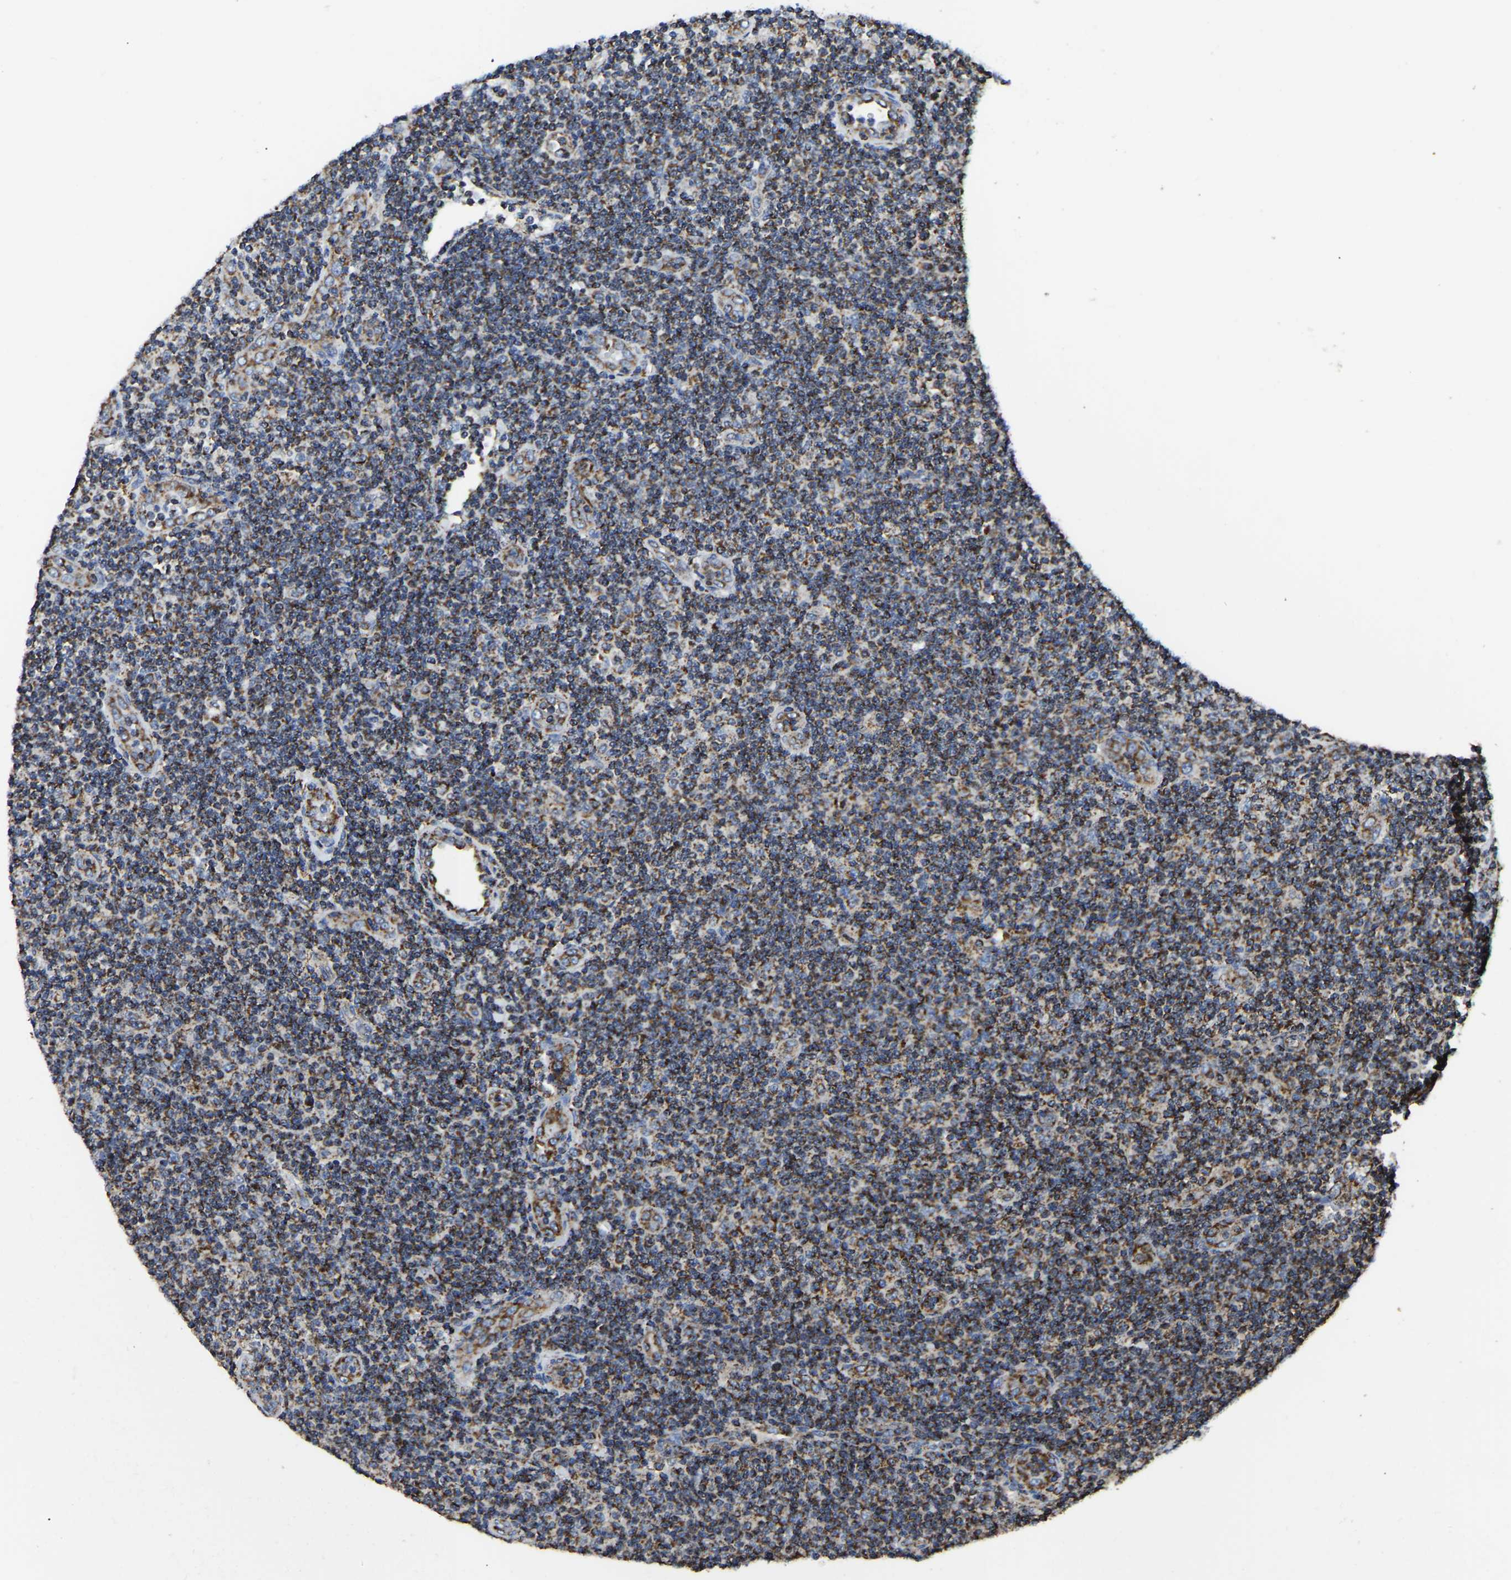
{"staining": {"intensity": "moderate", "quantity": "25%-75%", "location": "cytoplasmic/membranous"}, "tissue": "lymphoma", "cell_type": "Tumor cells", "image_type": "cancer", "snomed": [{"axis": "morphology", "description": "Malignant lymphoma, non-Hodgkin's type, Low grade"}, {"axis": "topography", "description": "Lymph node"}], "caption": "Malignant lymphoma, non-Hodgkin's type (low-grade) stained for a protein reveals moderate cytoplasmic/membranous positivity in tumor cells.", "gene": "ETFA", "patient": {"sex": "male", "age": 83}}